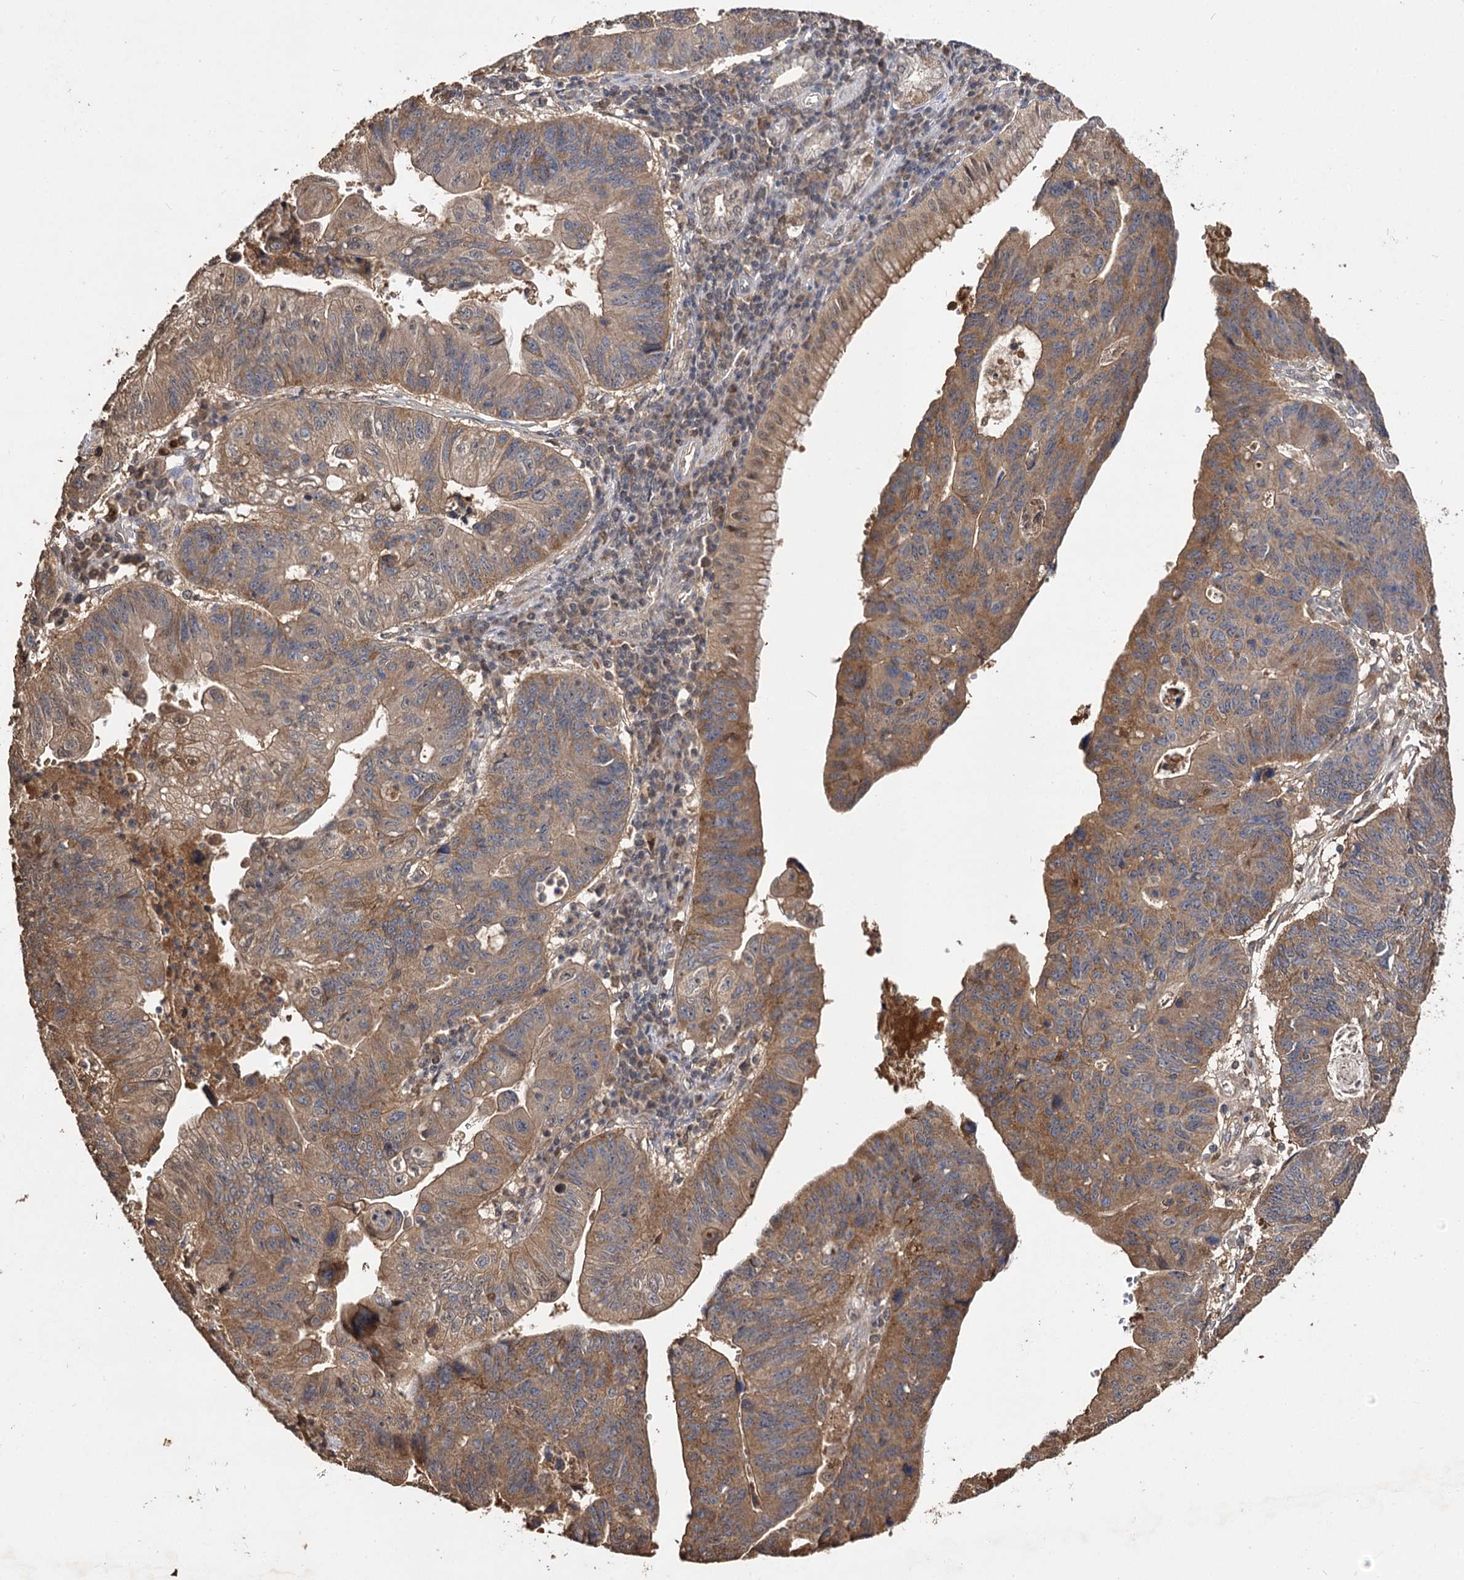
{"staining": {"intensity": "moderate", "quantity": ">75%", "location": "cytoplasmic/membranous"}, "tissue": "stomach cancer", "cell_type": "Tumor cells", "image_type": "cancer", "snomed": [{"axis": "morphology", "description": "Adenocarcinoma, NOS"}, {"axis": "topography", "description": "Stomach"}], "caption": "Tumor cells show moderate cytoplasmic/membranous staining in approximately >75% of cells in adenocarcinoma (stomach).", "gene": "ARL13A", "patient": {"sex": "male", "age": 59}}